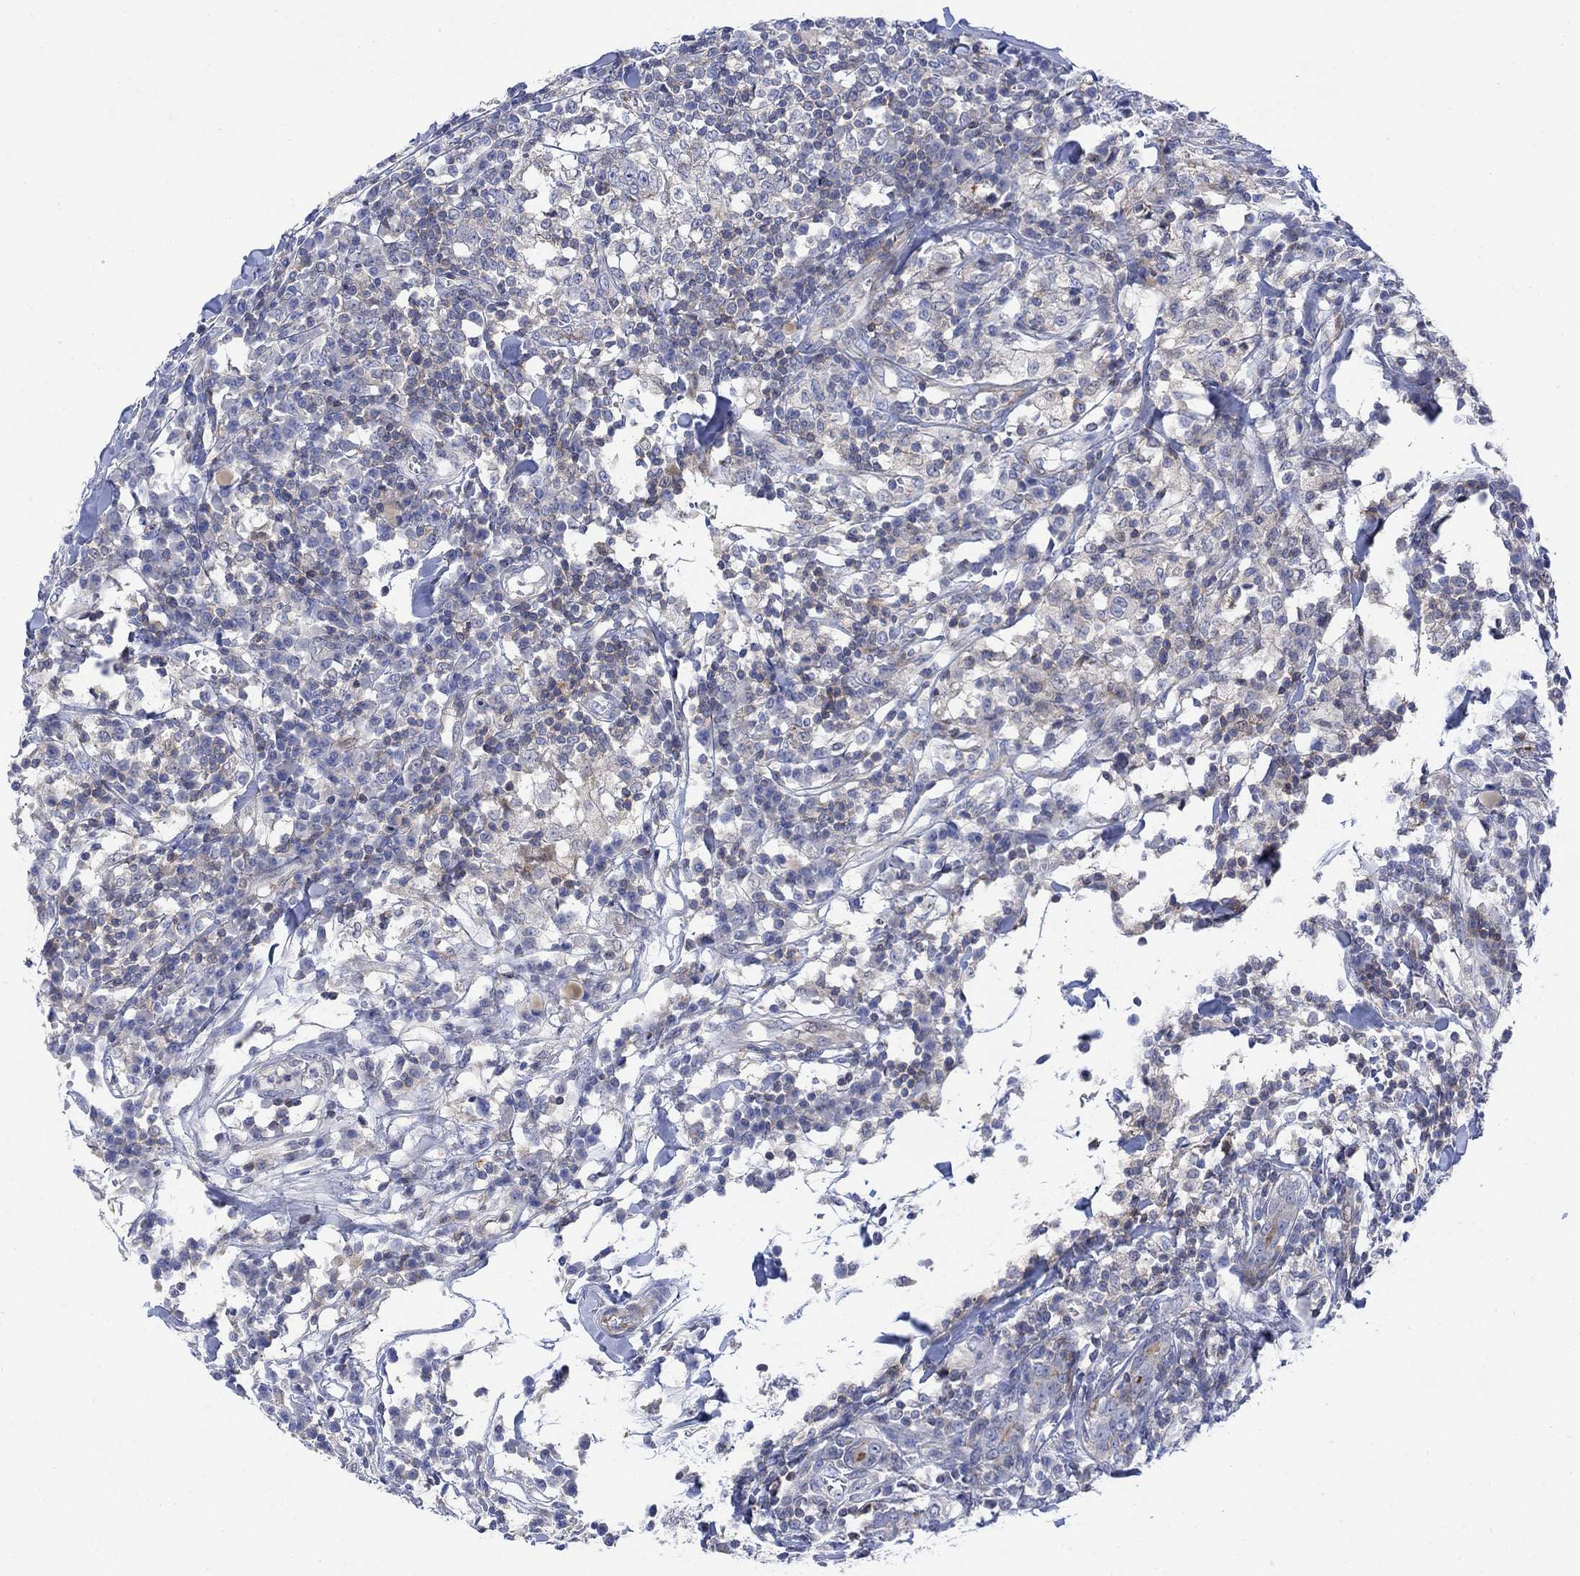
{"staining": {"intensity": "negative", "quantity": "none", "location": "none"}, "tissue": "breast cancer", "cell_type": "Tumor cells", "image_type": "cancer", "snomed": [{"axis": "morphology", "description": "Duct carcinoma"}, {"axis": "topography", "description": "Breast"}], "caption": "This micrograph is of breast cancer stained with immunohistochemistry (IHC) to label a protein in brown with the nuclei are counter-stained blue. There is no staining in tumor cells.", "gene": "ARSK", "patient": {"sex": "female", "age": 30}}